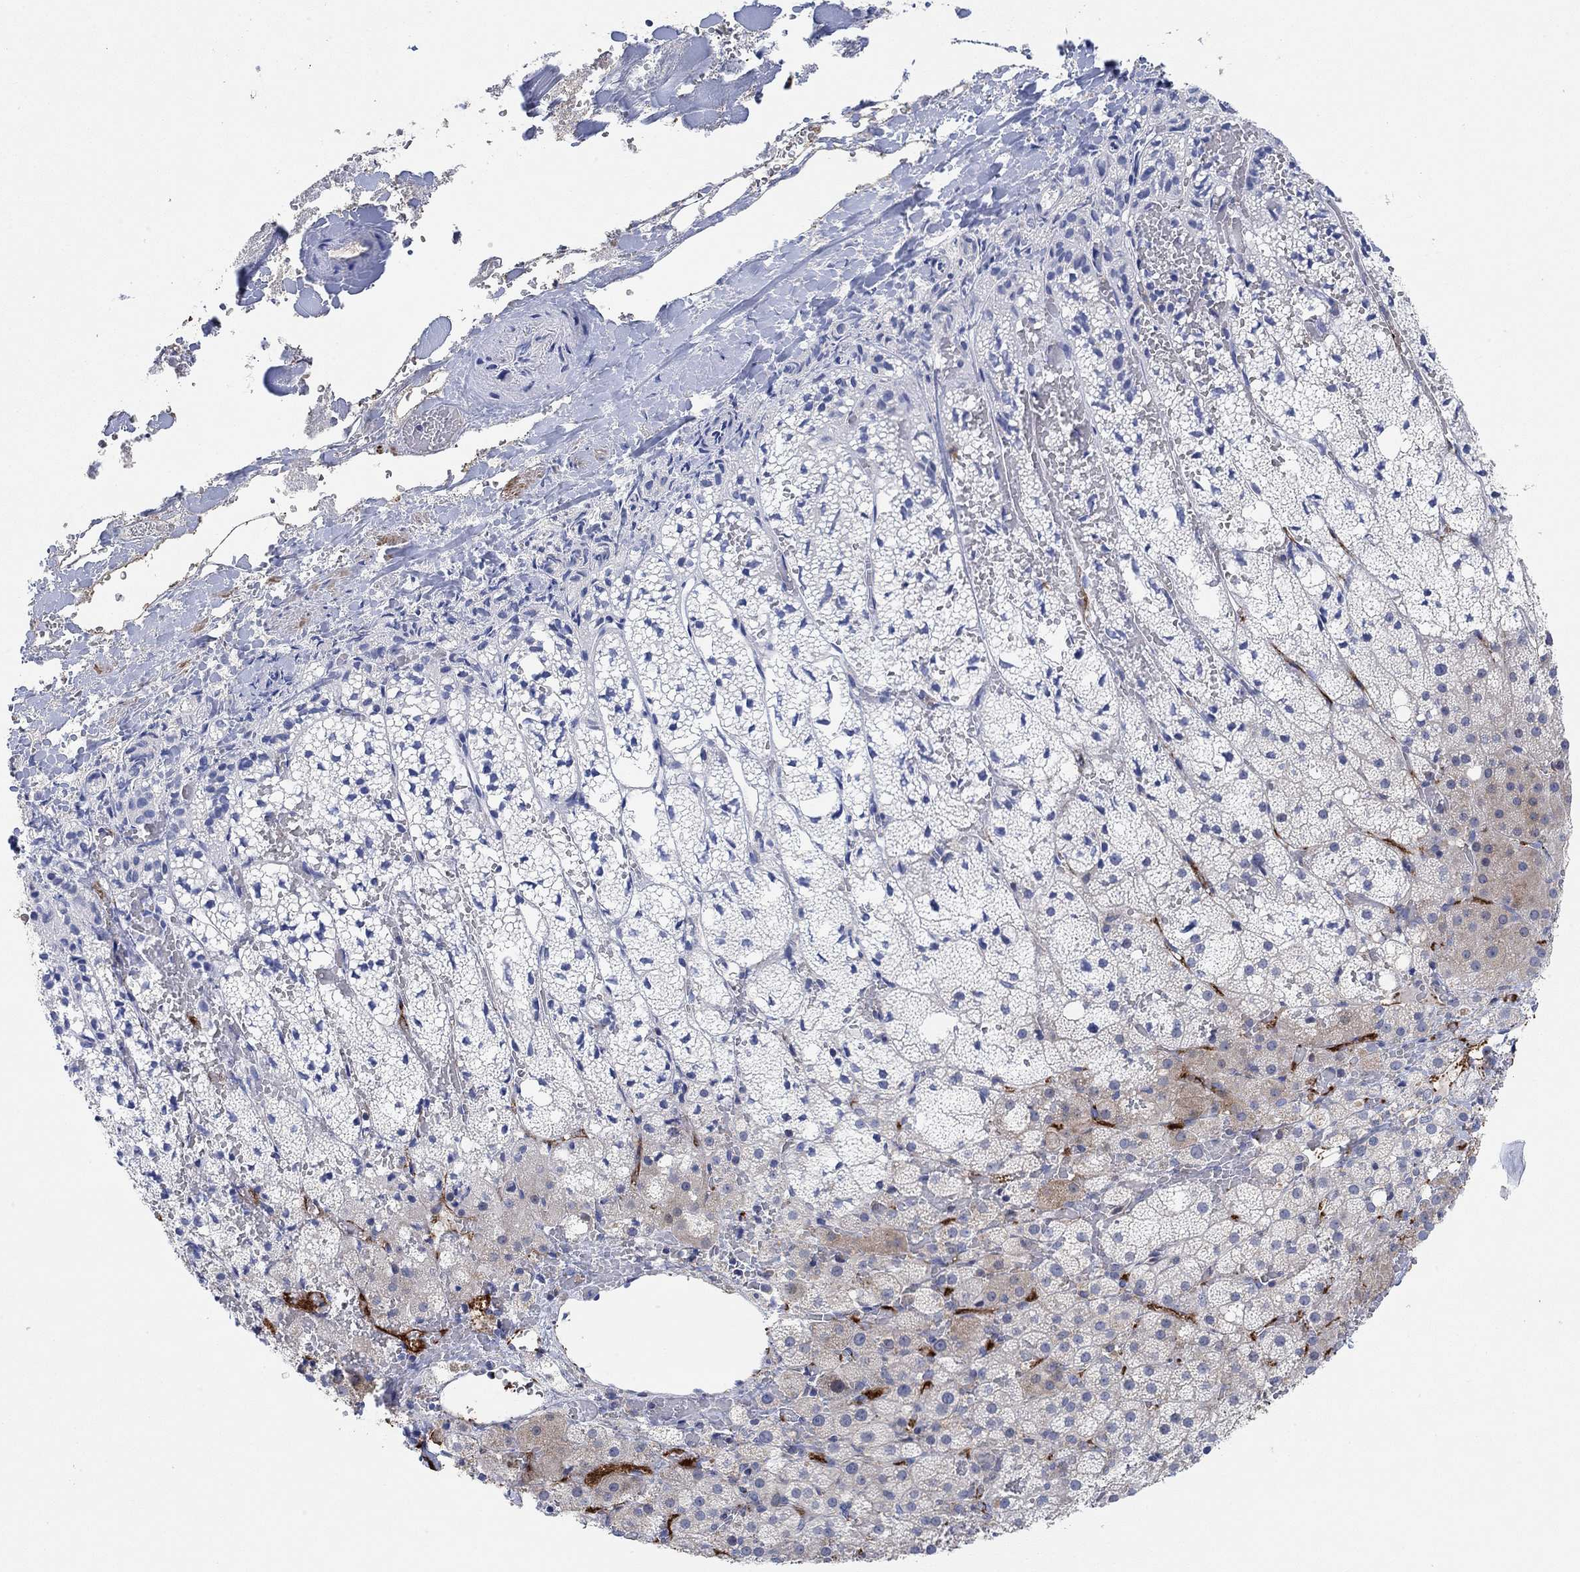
{"staining": {"intensity": "weak", "quantity": "<25%", "location": "cytoplasmic/membranous"}, "tissue": "adrenal gland", "cell_type": "Glandular cells", "image_type": "normal", "snomed": [{"axis": "morphology", "description": "Normal tissue, NOS"}, {"axis": "topography", "description": "Adrenal gland"}], "caption": "Glandular cells are negative for brown protein staining in benign adrenal gland. (Brightfield microscopy of DAB immunohistochemistry (IHC) at high magnification).", "gene": "PMFBP1", "patient": {"sex": "male", "age": 53}}